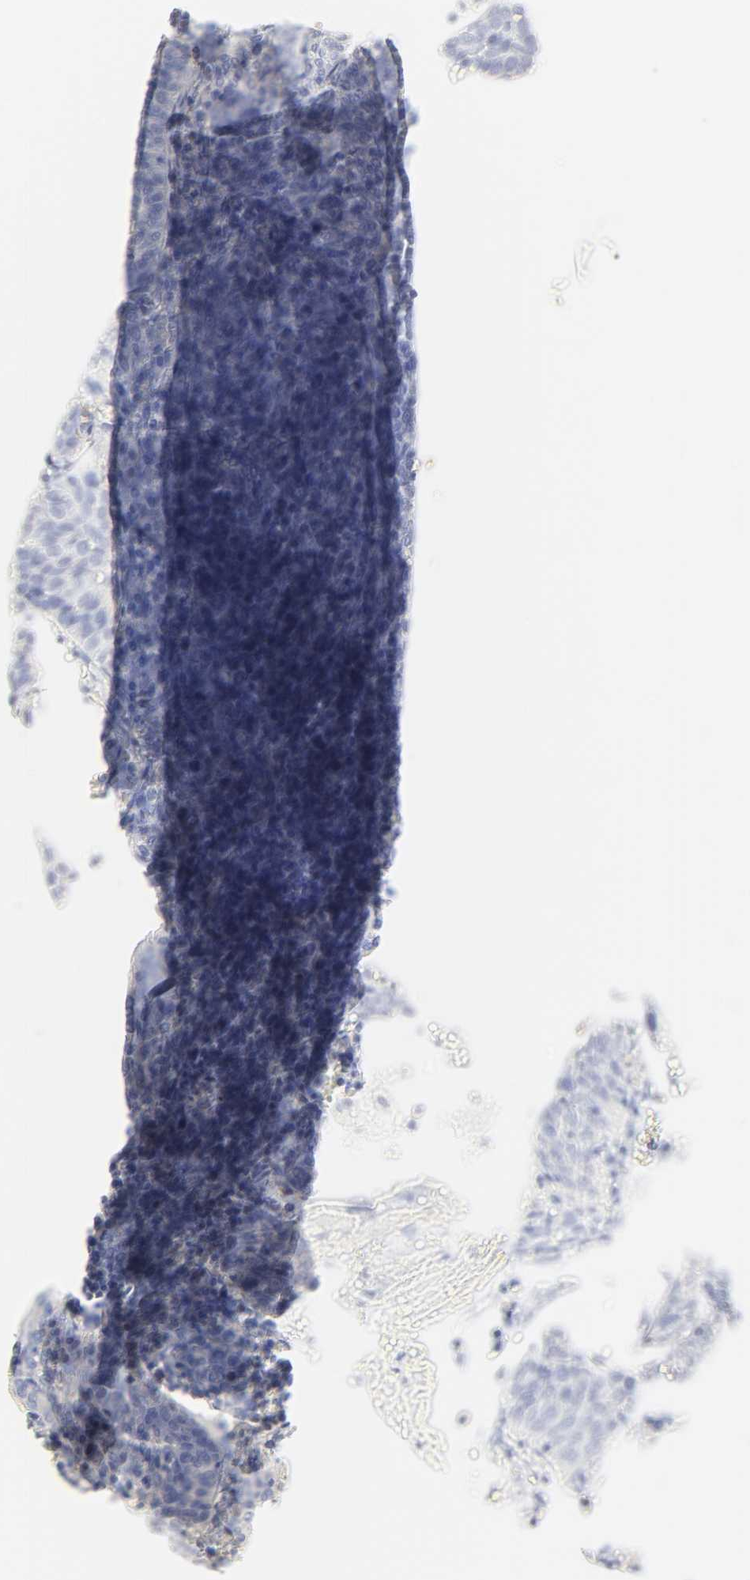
{"staining": {"intensity": "negative", "quantity": "none", "location": "none"}, "tissue": "cervical cancer", "cell_type": "Tumor cells", "image_type": "cancer", "snomed": [{"axis": "morphology", "description": "Squamous cell carcinoma, NOS"}, {"axis": "topography", "description": "Cervix"}], "caption": "Human cervical cancer (squamous cell carcinoma) stained for a protein using IHC shows no staining in tumor cells.", "gene": "SLCO1B3", "patient": {"sex": "female", "age": 39}}